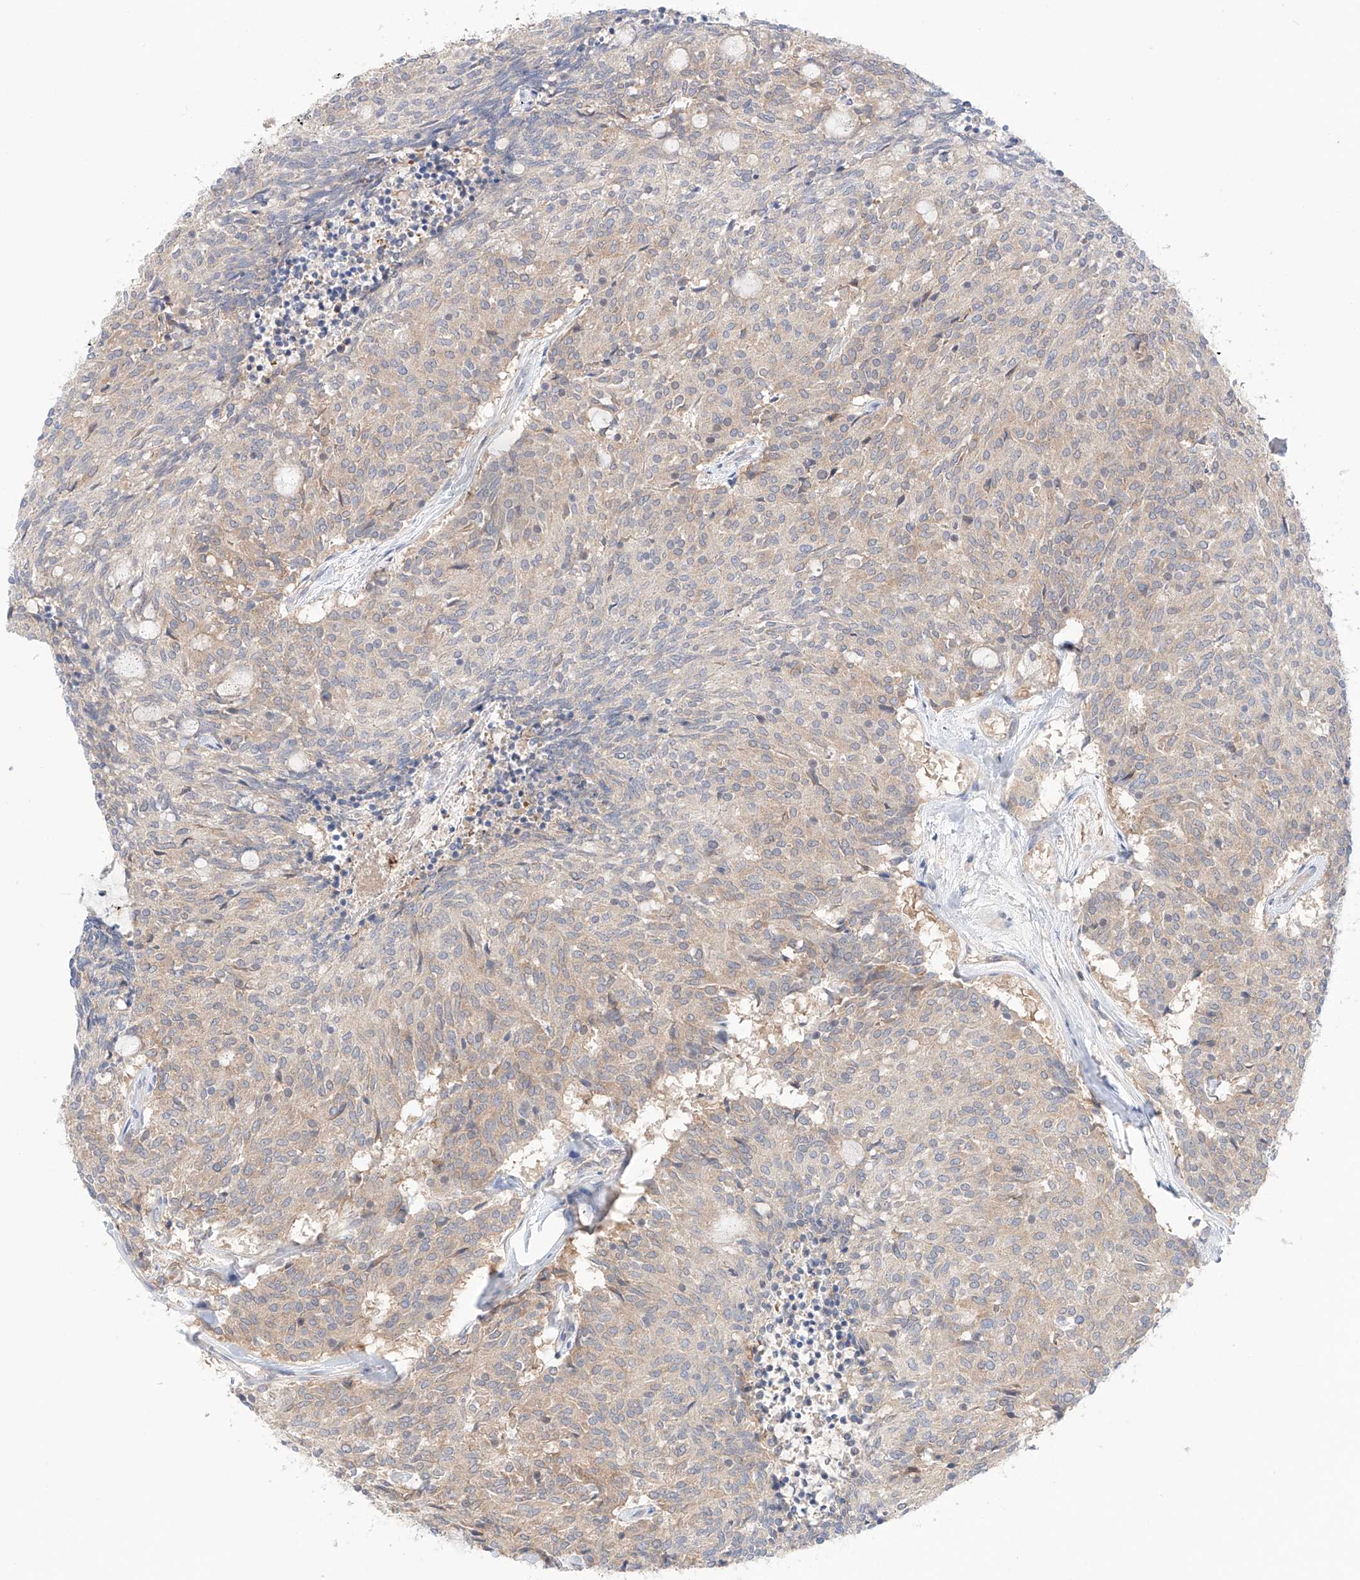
{"staining": {"intensity": "weak", "quantity": "25%-75%", "location": "cytoplasmic/membranous"}, "tissue": "carcinoid", "cell_type": "Tumor cells", "image_type": "cancer", "snomed": [{"axis": "morphology", "description": "Carcinoid, malignant, NOS"}, {"axis": "topography", "description": "Pancreas"}], "caption": "Immunohistochemical staining of human carcinoid (malignant) displays low levels of weak cytoplasmic/membranous protein positivity in approximately 25%-75% of tumor cells.", "gene": "PGGT1B", "patient": {"sex": "female", "age": 54}}